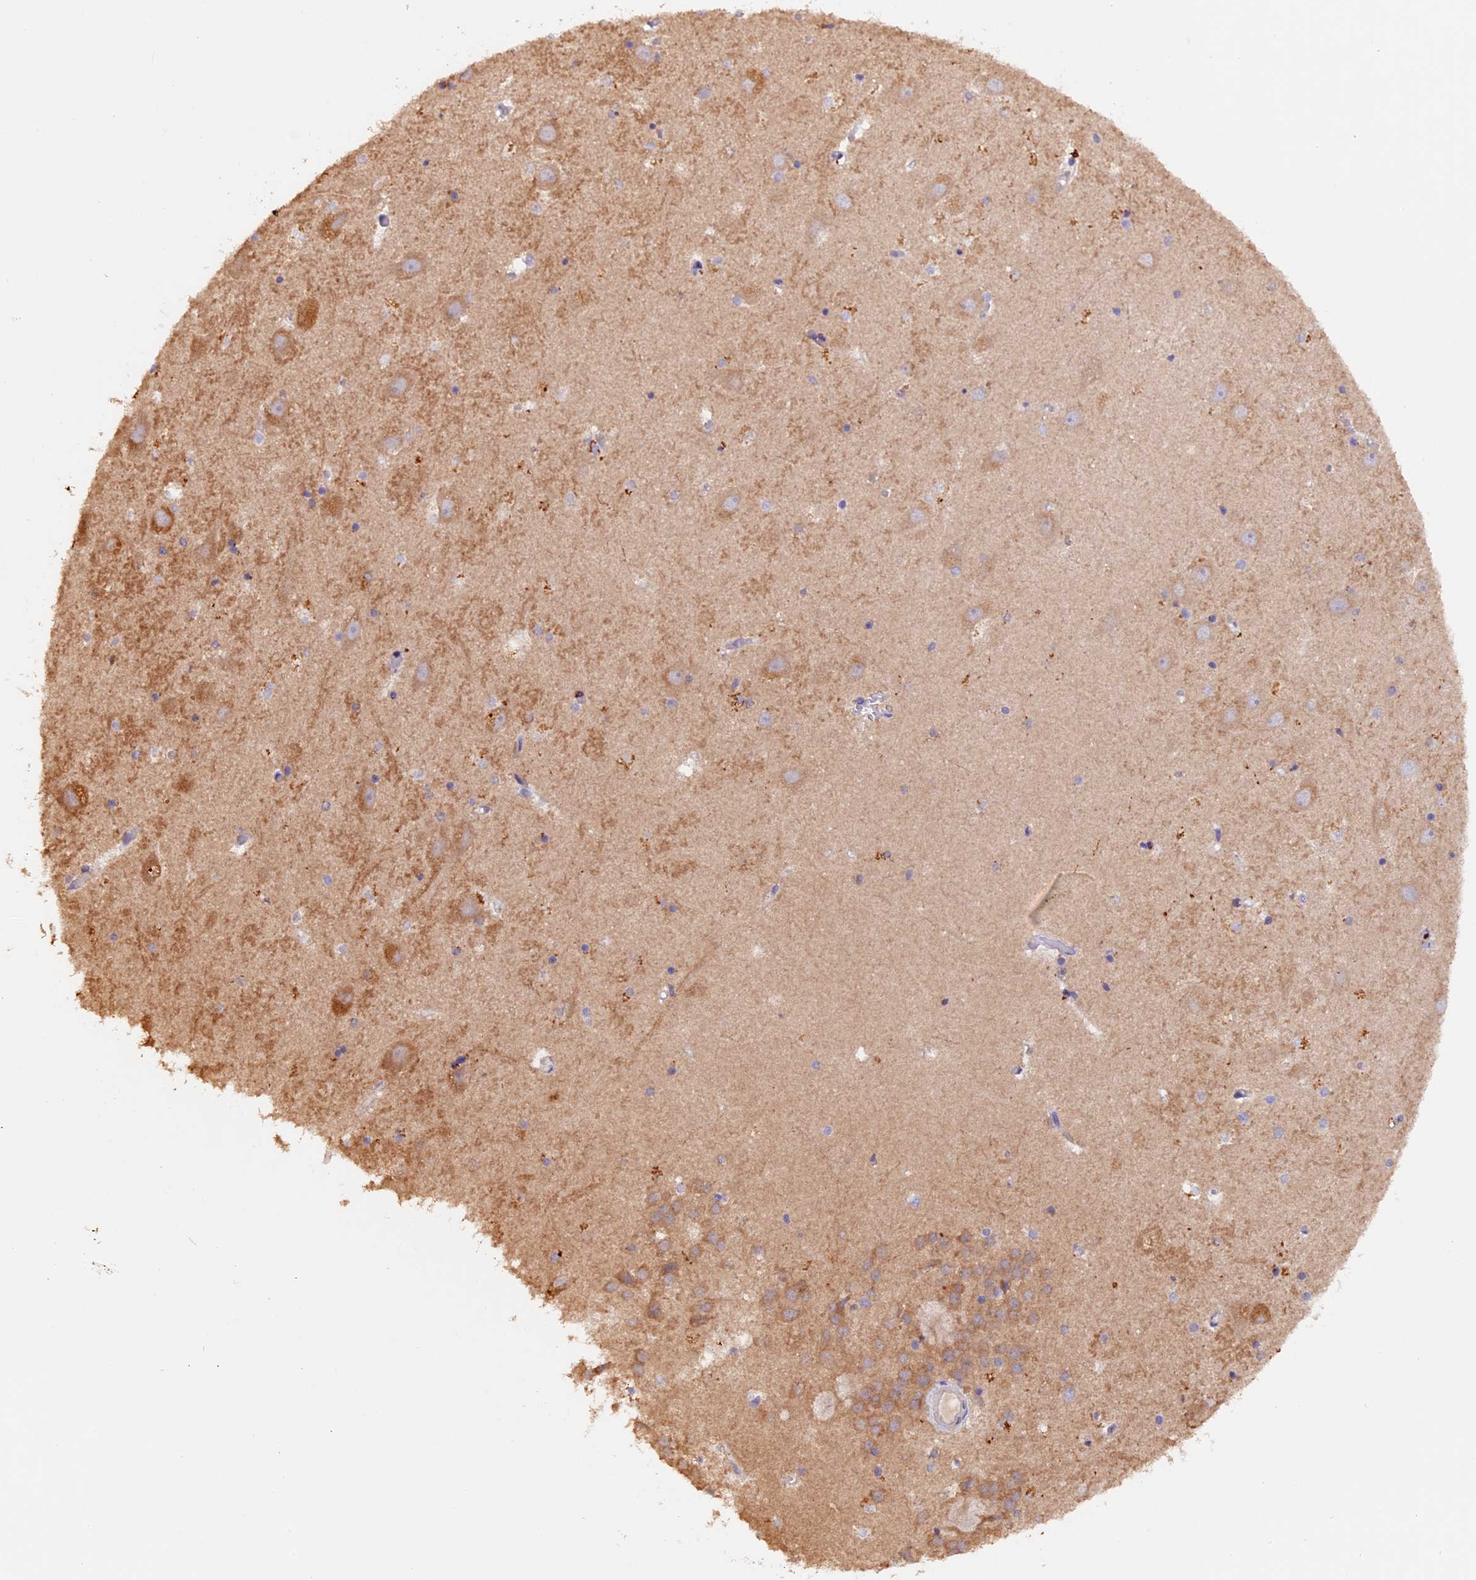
{"staining": {"intensity": "moderate", "quantity": "25%-75%", "location": "cytoplasmic/membranous"}, "tissue": "hippocampus", "cell_type": "Glial cells", "image_type": "normal", "snomed": [{"axis": "morphology", "description": "Normal tissue, NOS"}, {"axis": "topography", "description": "Hippocampus"}], "caption": "Normal hippocampus exhibits moderate cytoplasmic/membranous positivity in approximately 25%-75% of glial cells.", "gene": "NCK2", "patient": {"sex": "female", "age": 52}}